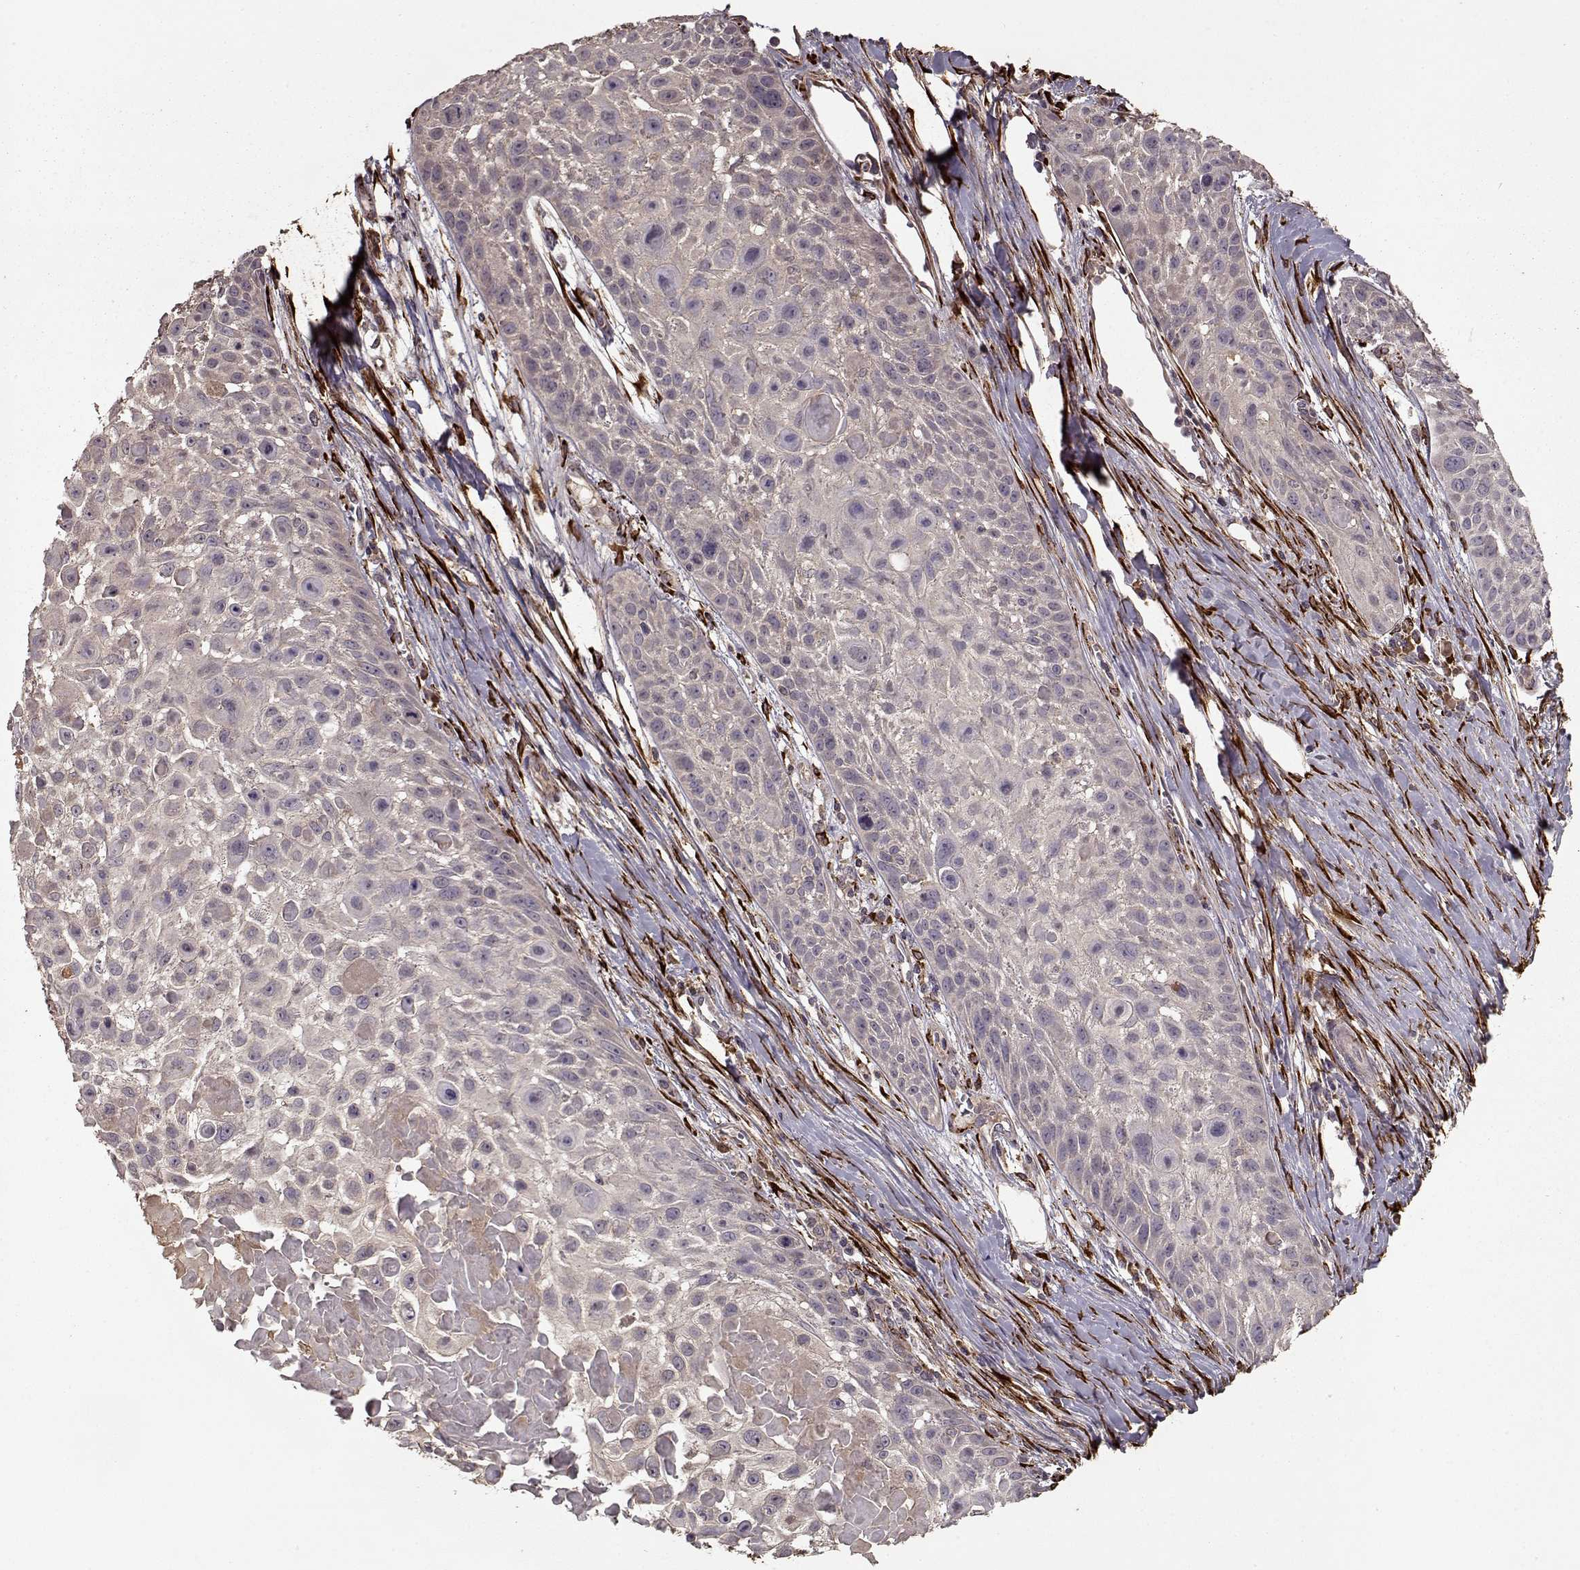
{"staining": {"intensity": "negative", "quantity": "none", "location": "none"}, "tissue": "skin cancer", "cell_type": "Tumor cells", "image_type": "cancer", "snomed": [{"axis": "morphology", "description": "Squamous cell carcinoma, NOS"}, {"axis": "topography", "description": "Skin"}, {"axis": "topography", "description": "Anal"}], "caption": "Immunohistochemistry micrograph of neoplastic tissue: human squamous cell carcinoma (skin) stained with DAB exhibits no significant protein expression in tumor cells.", "gene": "IMMP1L", "patient": {"sex": "female", "age": 75}}